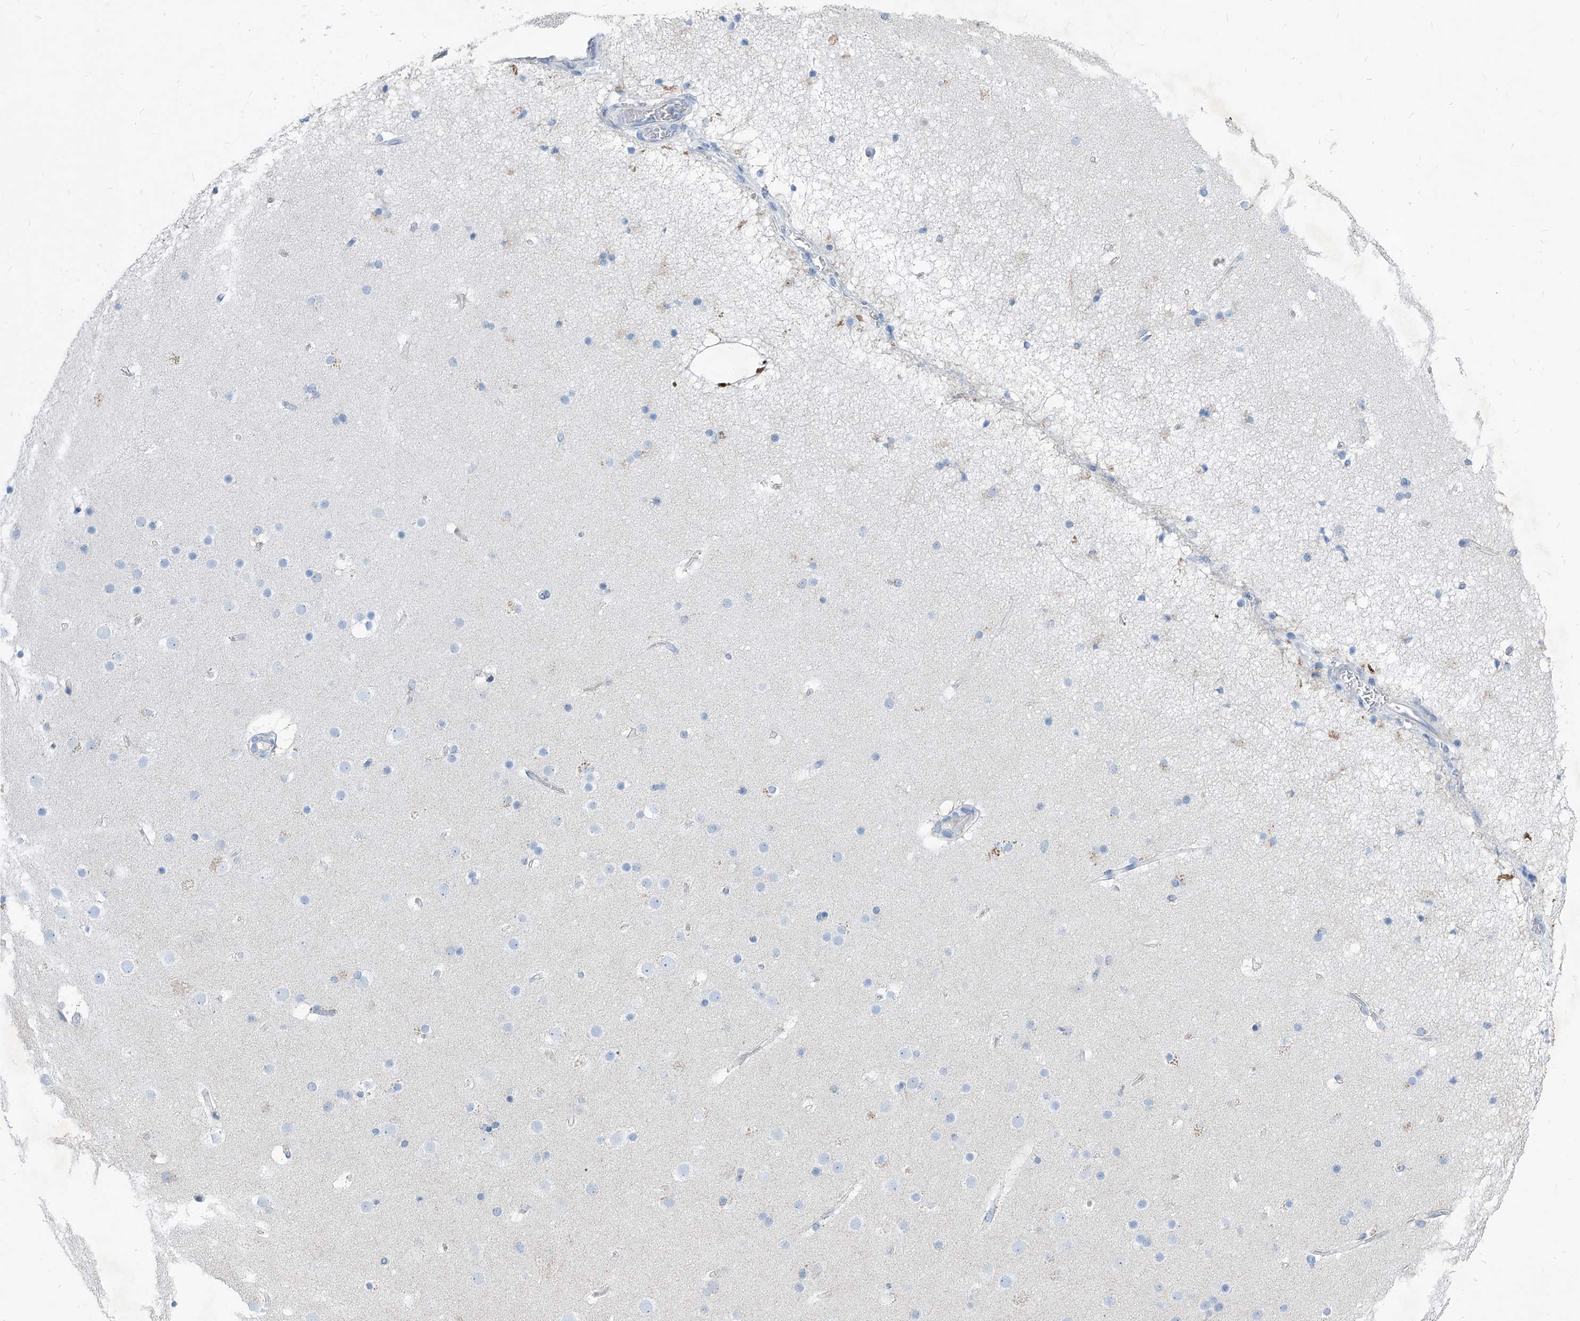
{"staining": {"intensity": "negative", "quantity": "none", "location": "none"}, "tissue": "cerebral cortex", "cell_type": "Endothelial cells", "image_type": "normal", "snomed": [{"axis": "morphology", "description": "Normal tissue, NOS"}, {"axis": "topography", "description": "Cerebral cortex"}], "caption": "Endothelial cells are negative for protein expression in unremarkable human cerebral cortex. Brightfield microscopy of immunohistochemistry (IHC) stained with DAB (3,3'-diaminobenzidine) (brown) and hematoxylin (blue), captured at high magnification.", "gene": "AGPS", "patient": {"sex": "male", "age": 57}}